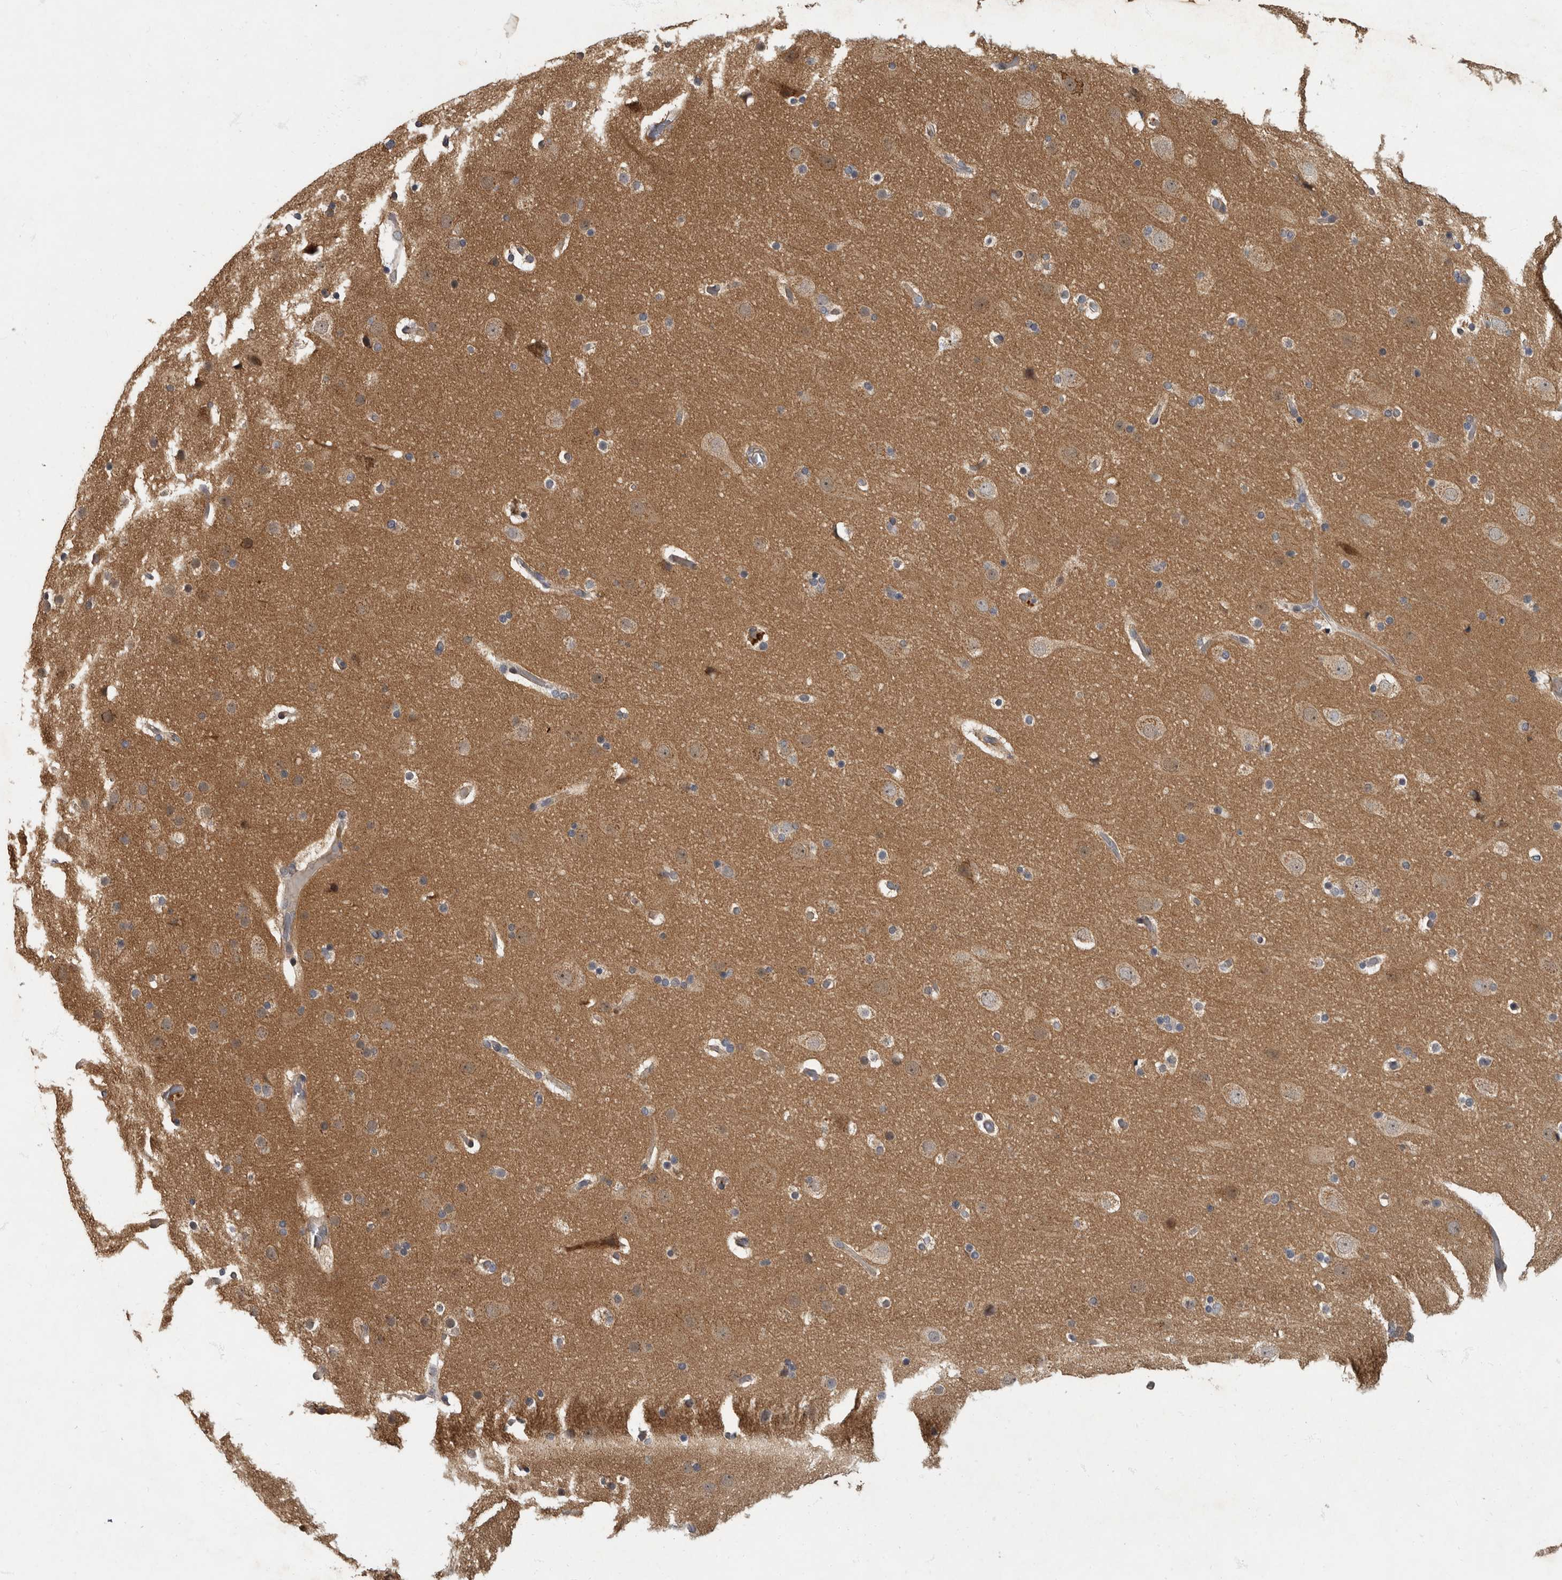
{"staining": {"intensity": "weak", "quantity": "<25%", "location": "cytoplasmic/membranous"}, "tissue": "cerebral cortex", "cell_type": "Endothelial cells", "image_type": "normal", "snomed": [{"axis": "morphology", "description": "Normal tissue, NOS"}, {"axis": "topography", "description": "Cerebral cortex"}], "caption": "DAB immunohistochemical staining of unremarkable cerebral cortex exhibits no significant positivity in endothelial cells.", "gene": "IQCK", "patient": {"sex": "male", "age": 57}}